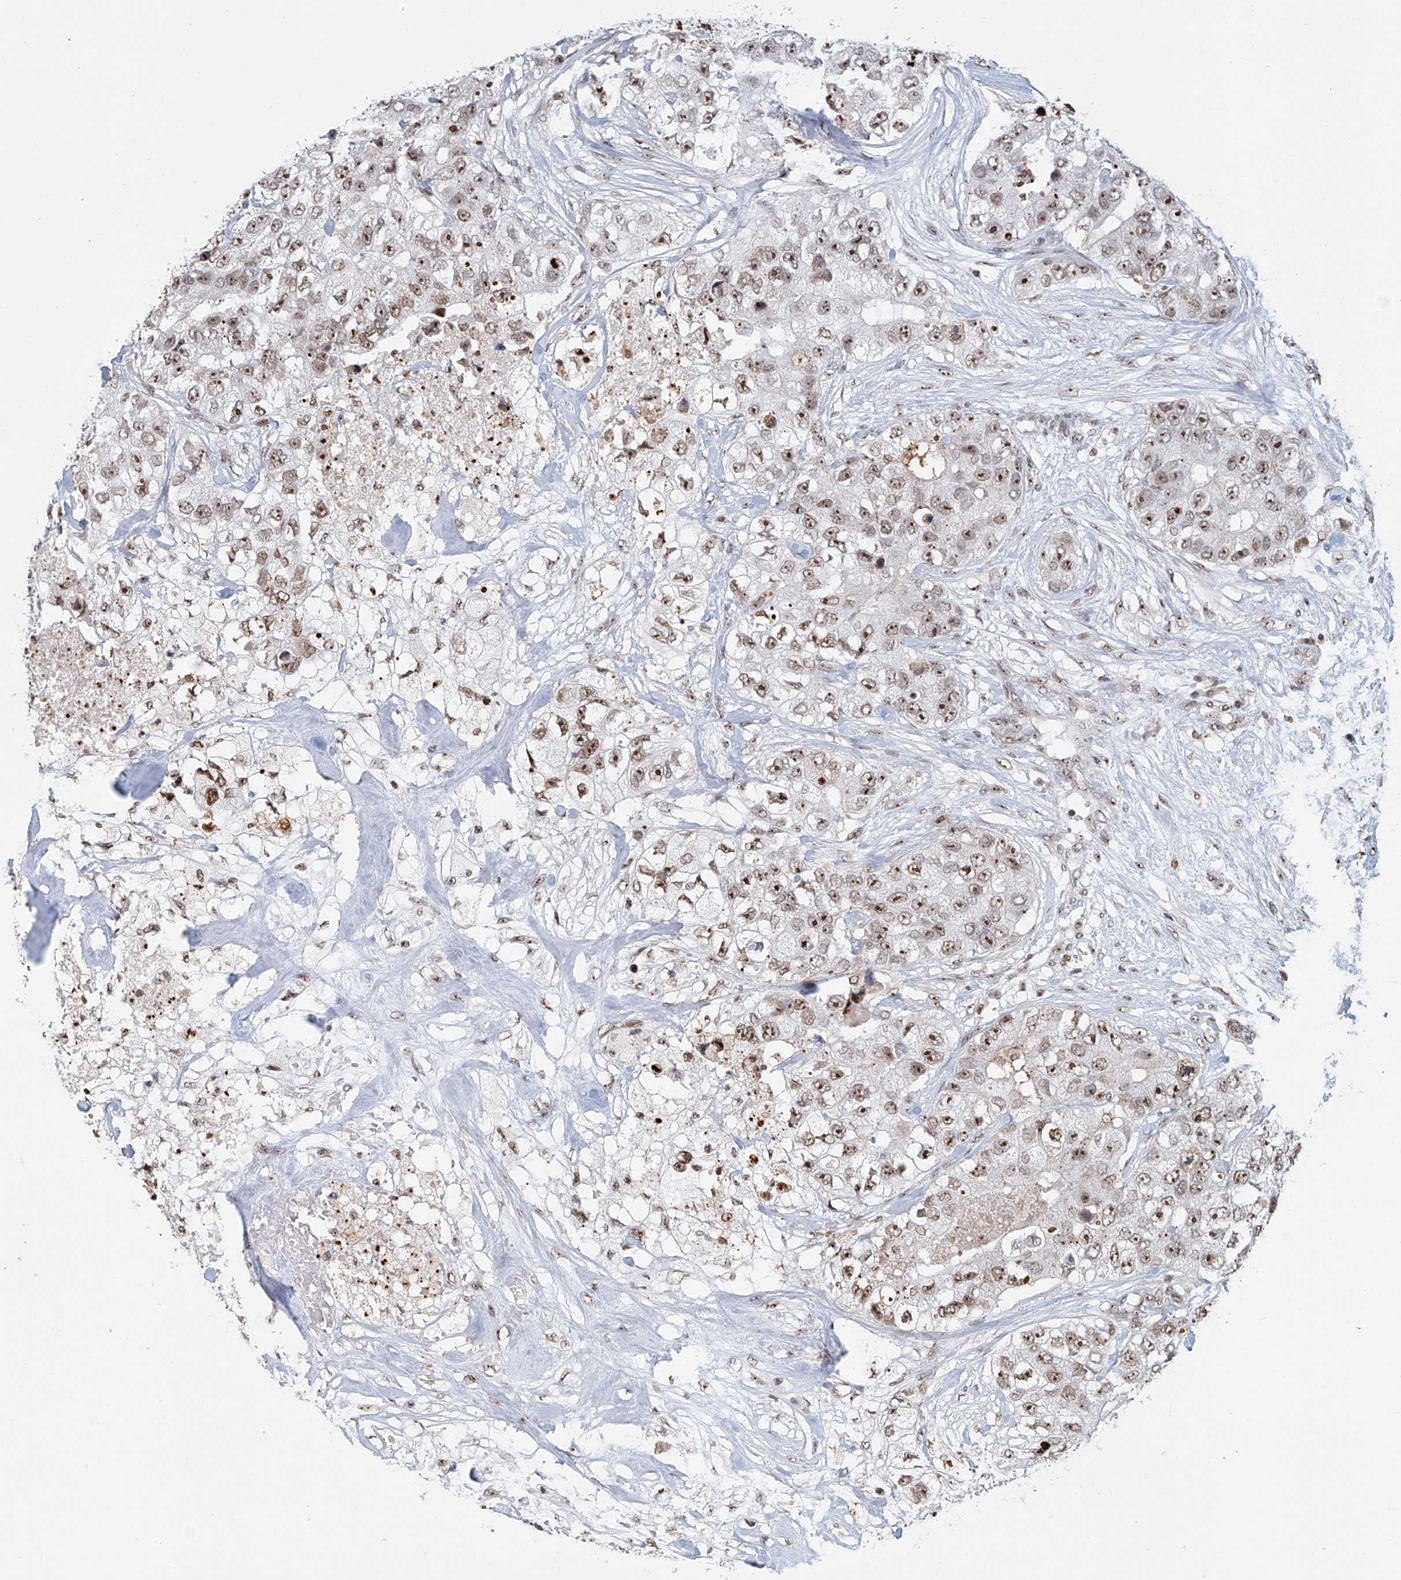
{"staining": {"intensity": "moderate", "quantity": ">75%", "location": "nuclear"}, "tissue": "breast cancer", "cell_type": "Tumor cells", "image_type": "cancer", "snomed": [{"axis": "morphology", "description": "Duct carcinoma"}, {"axis": "topography", "description": "Breast"}], "caption": "Immunohistochemical staining of infiltrating ductal carcinoma (breast) exhibits moderate nuclear protein positivity in approximately >75% of tumor cells. Using DAB (3,3'-diaminobenzidine) (brown) and hematoxylin (blue) stains, captured at high magnification using brightfield microscopy.", "gene": "PRUNE2", "patient": {"sex": "female", "age": 62}}